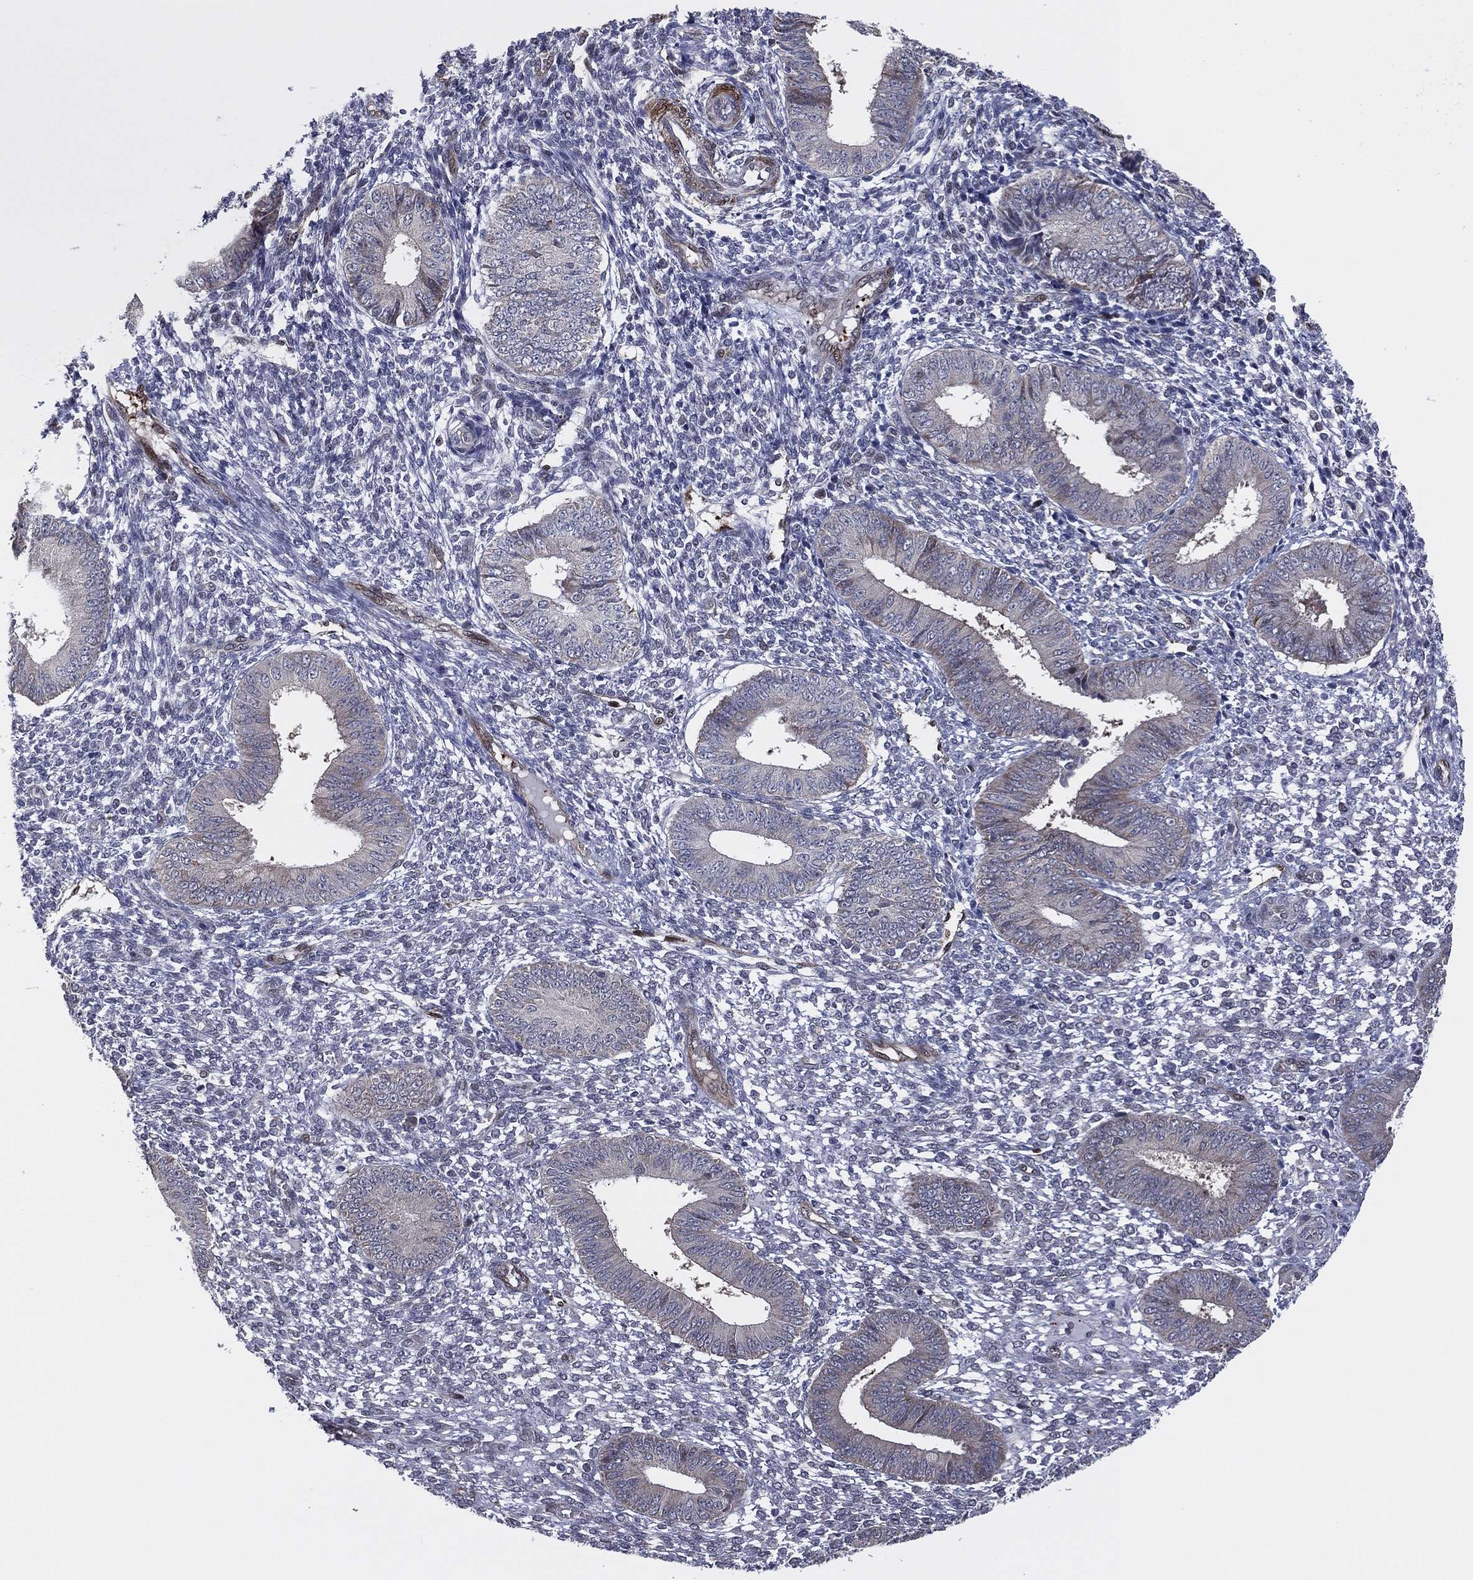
{"staining": {"intensity": "negative", "quantity": "none", "location": "none"}, "tissue": "endometrium", "cell_type": "Cells in endometrial stroma", "image_type": "normal", "snomed": [{"axis": "morphology", "description": "Normal tissue, NOS"}, {"axis": "topography", "description": "Endometrium"}], "caption": "IHC histopathology image of unremarkable endometrium: human endometrium stained with DAB reveals no significant protein staining in cells in endometrial stroma.", "gene": "SNCG", "patient": {"sex": "female", "age": 42}}